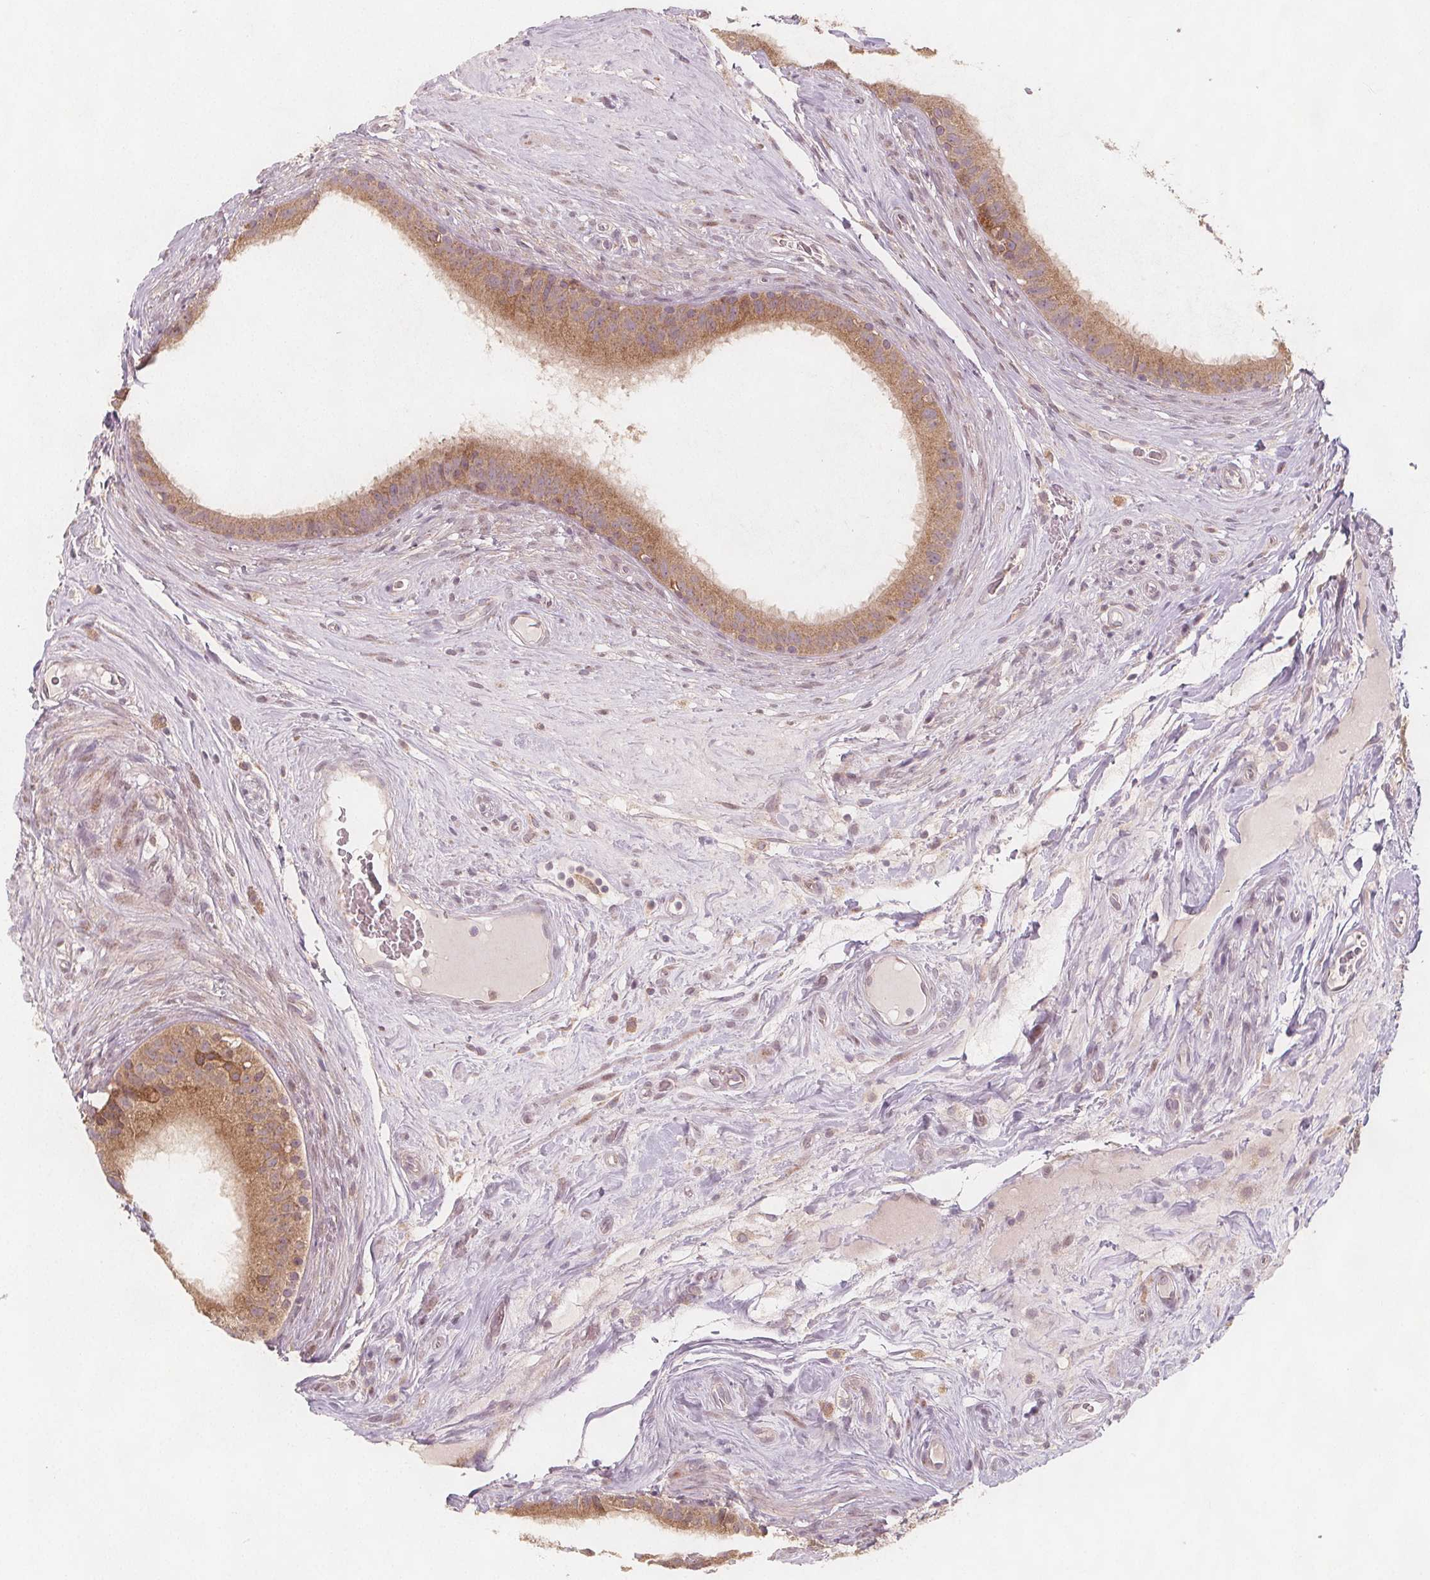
{"staining": {"intensity": "moderate", "quantity": ">75%", "location": "cytoplasmic/membranous"}, "tissue": "epididymis", "cell_type": "Glandular cells", "image_type": "normal", "snomed": [{"axis": "morphology", "description": "Normal tissue, NOS"}, {"axis": "topography", "description": "Epididymis"}], "caption": "The histopathology image shows a brown stain indicating the presence of a protein in the cytoplasmic/membranous of glandular cells in epididymis.", "gene": "NCSTN", "patient": {"sex": "male", "age": 59}}